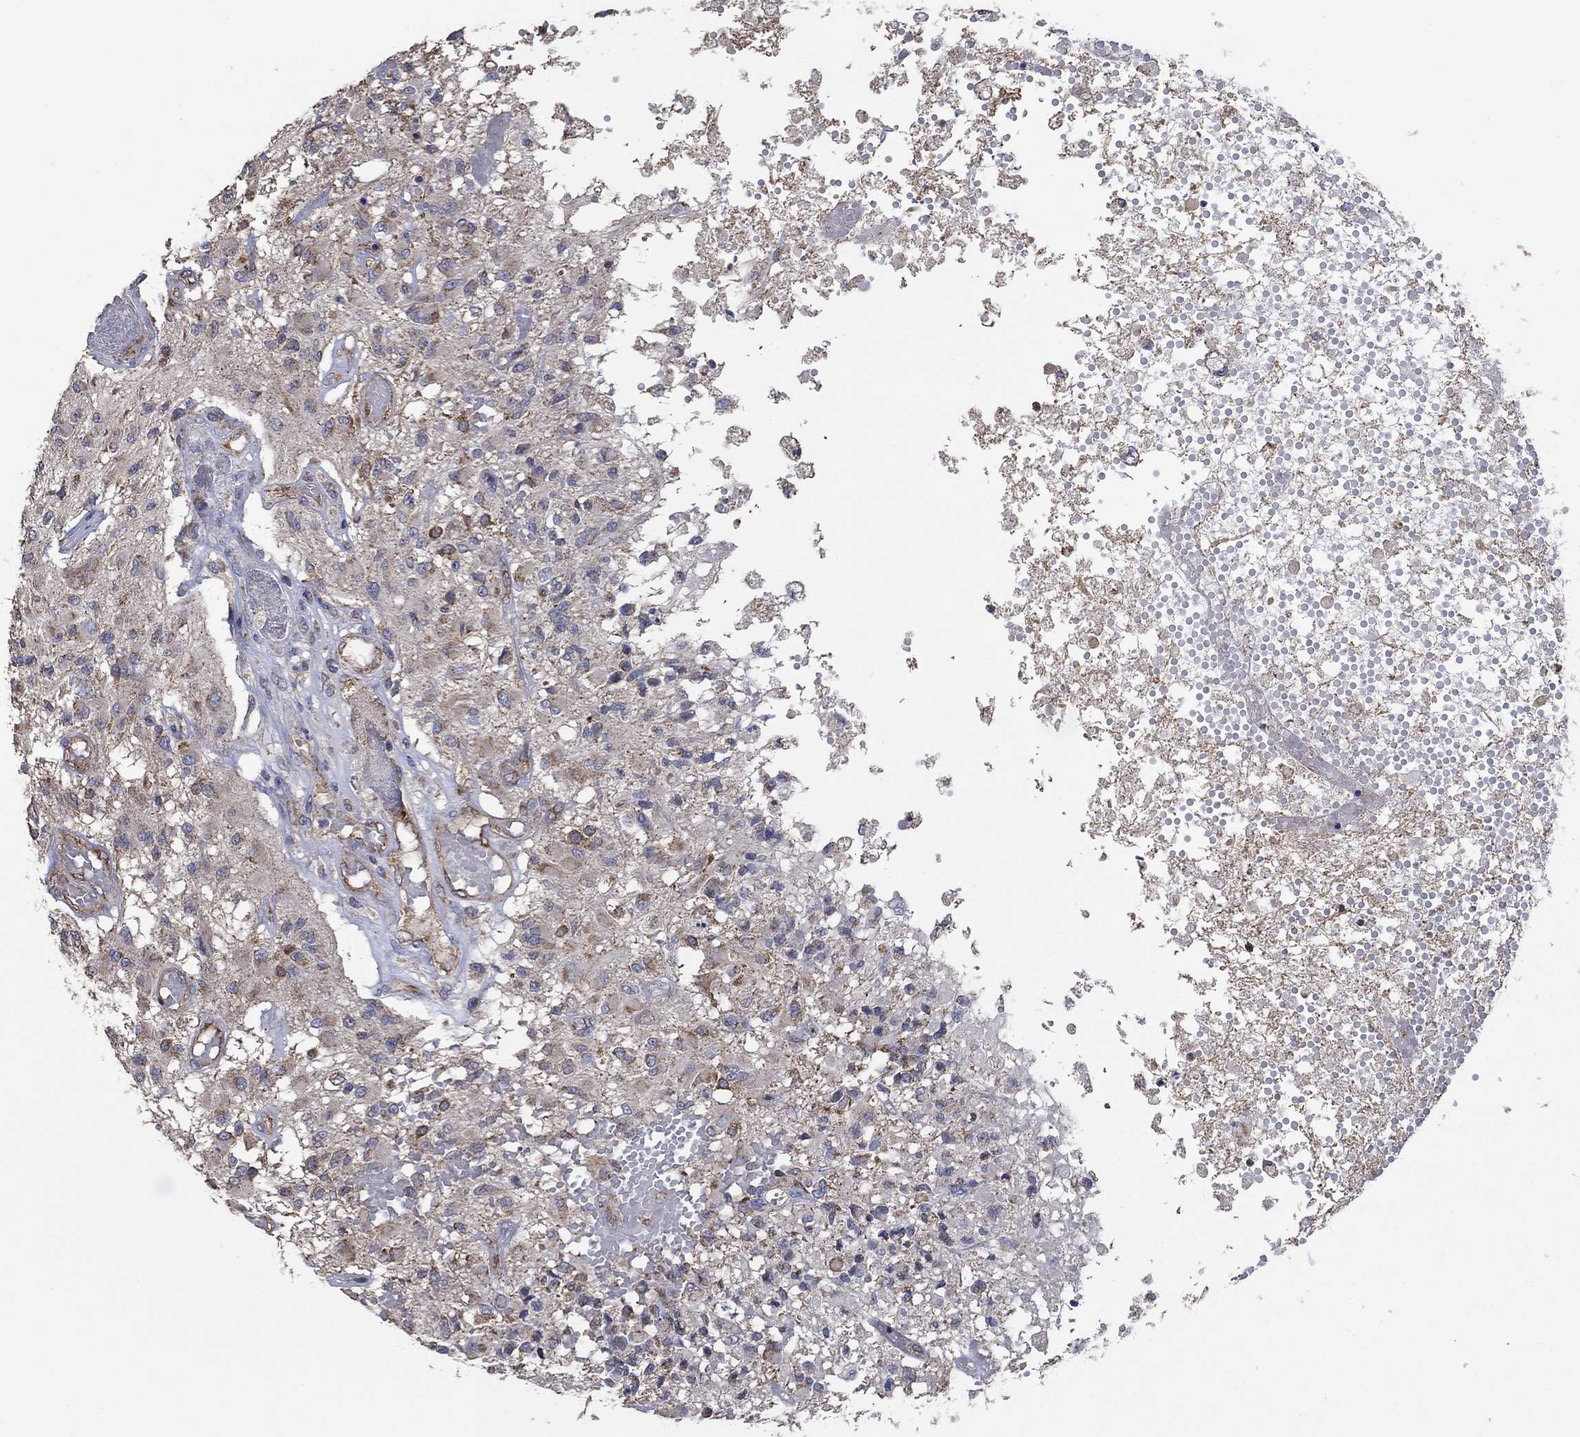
{"staining": {"intensity": "moderate", "quantity": "<25%", "location": "cytoplasmic/membranous"}, "tissue": "glioma", "cell_type": "Tumor cells", "image_type": "cancer", "snomed": [{"axis": "morphology", "description": "Glioma, malignant, High grade"}, {"axis": "topography", "description": "Brain"}], "caption": "Moderate cytoplasmic/membranous protein expression is seen in approximately <25% of tumor cells in glioma. (DAB = brown stain, brightfield microscopy at high magnification).", "gene": "HID1", "patient": {"sex": "female", "age": 63}}